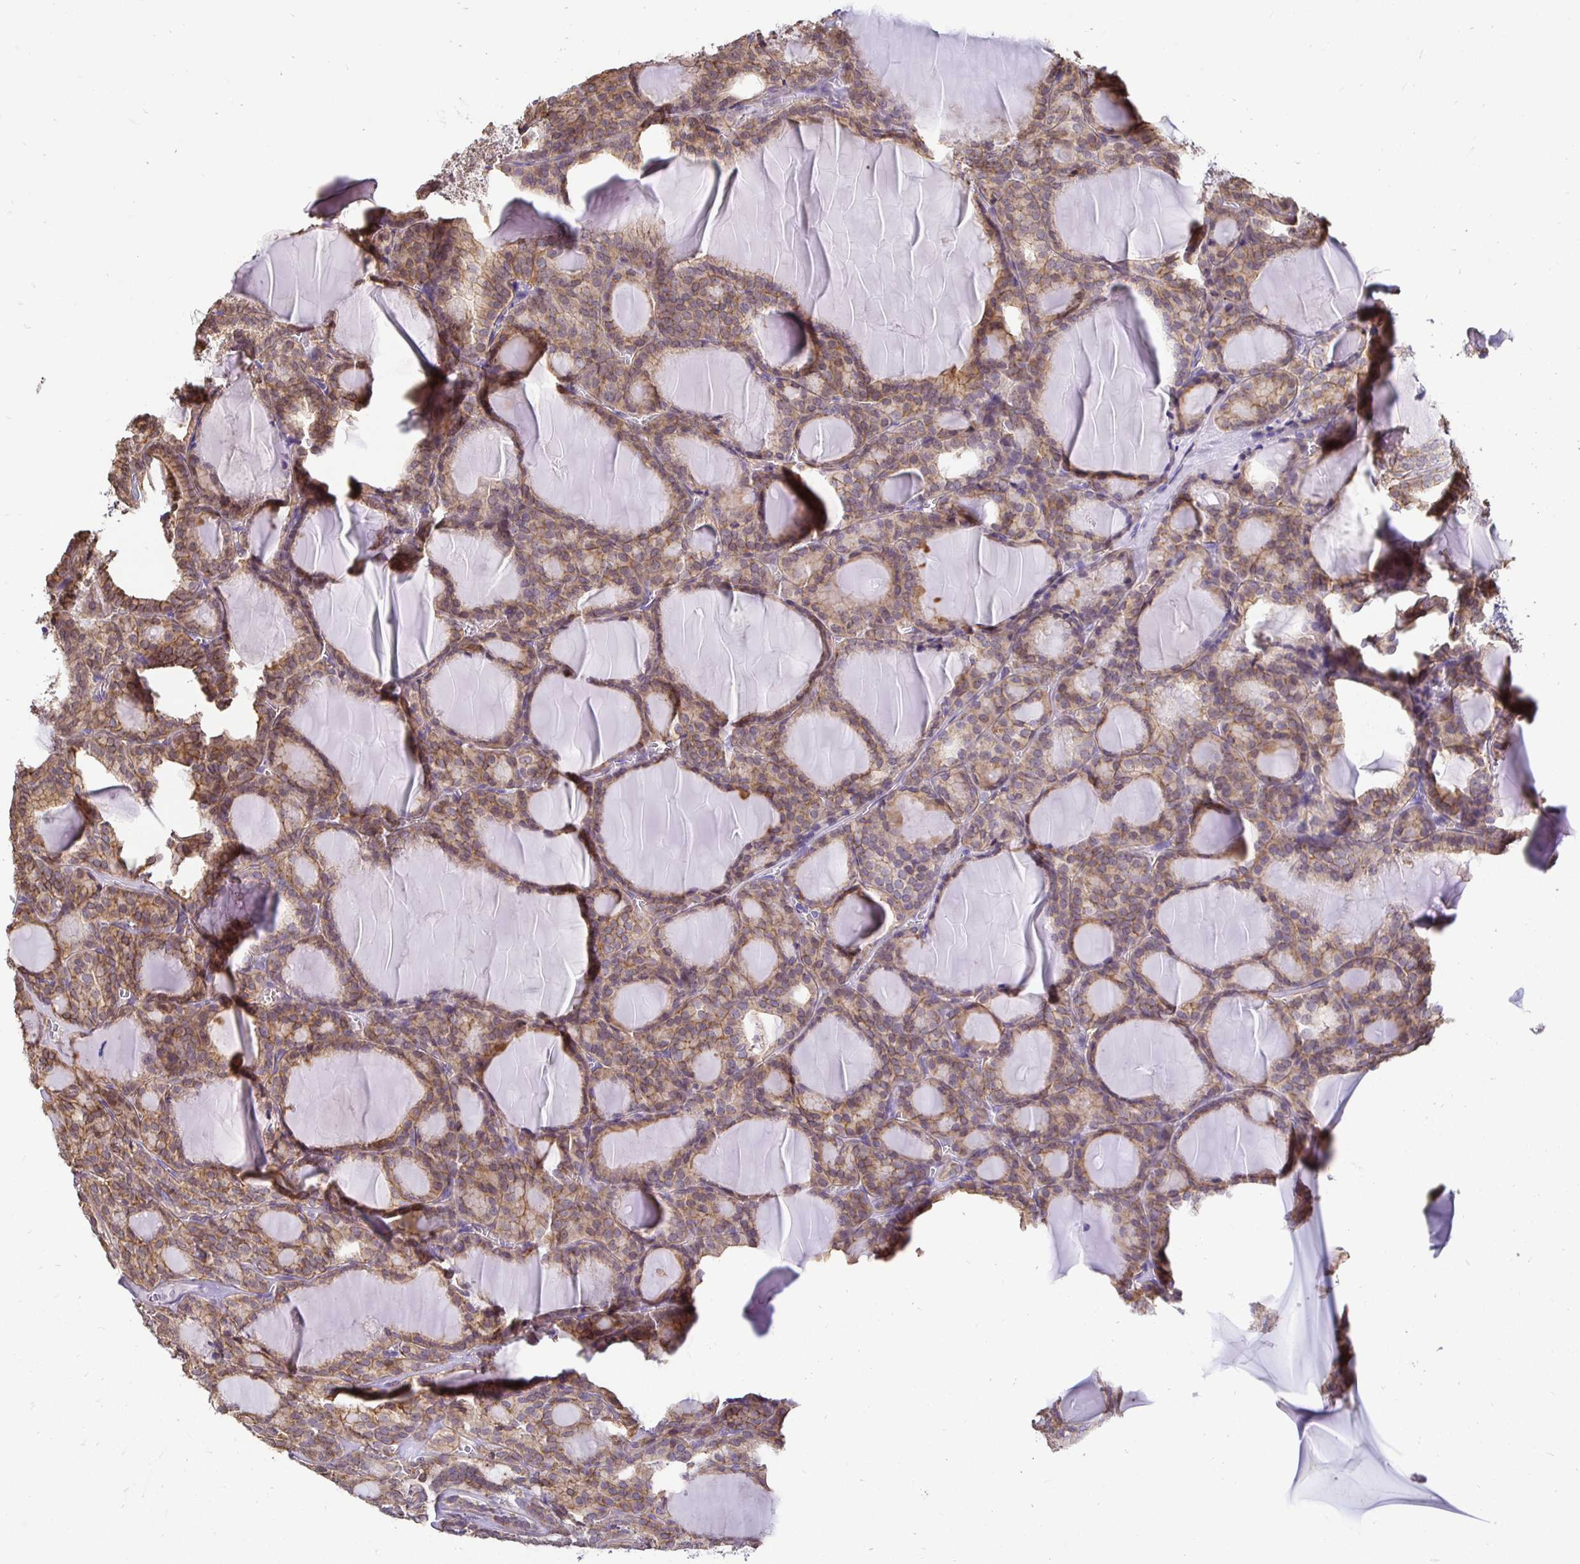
{"staining": {"intensity": "weak", "quantity": ">75%", "location": "cytoplasmic/membranous"}, "tissue": "thyroid cancer", "cell_type": "Tumor cells", "image_type": "cancer", "snomed": [{"axis": "morphology", "description": "Follicular adenoma carcinoma, NOS"}, {"axis": "topography", "description": "Thyroid gland"}], "caption": "IHC histopathology image of neoplastic tissue: human thyroid cancer (follicular adenoma carcinoma) stained using IHC reveals low levels of weak protein expression localized specifically in the cytoplasmic/membranous of tumor cells, appearing as a cytoplasmic/membranous brown color.", "gene": "SLC9A1", "patient": {"sex": "male", "age": 74}}